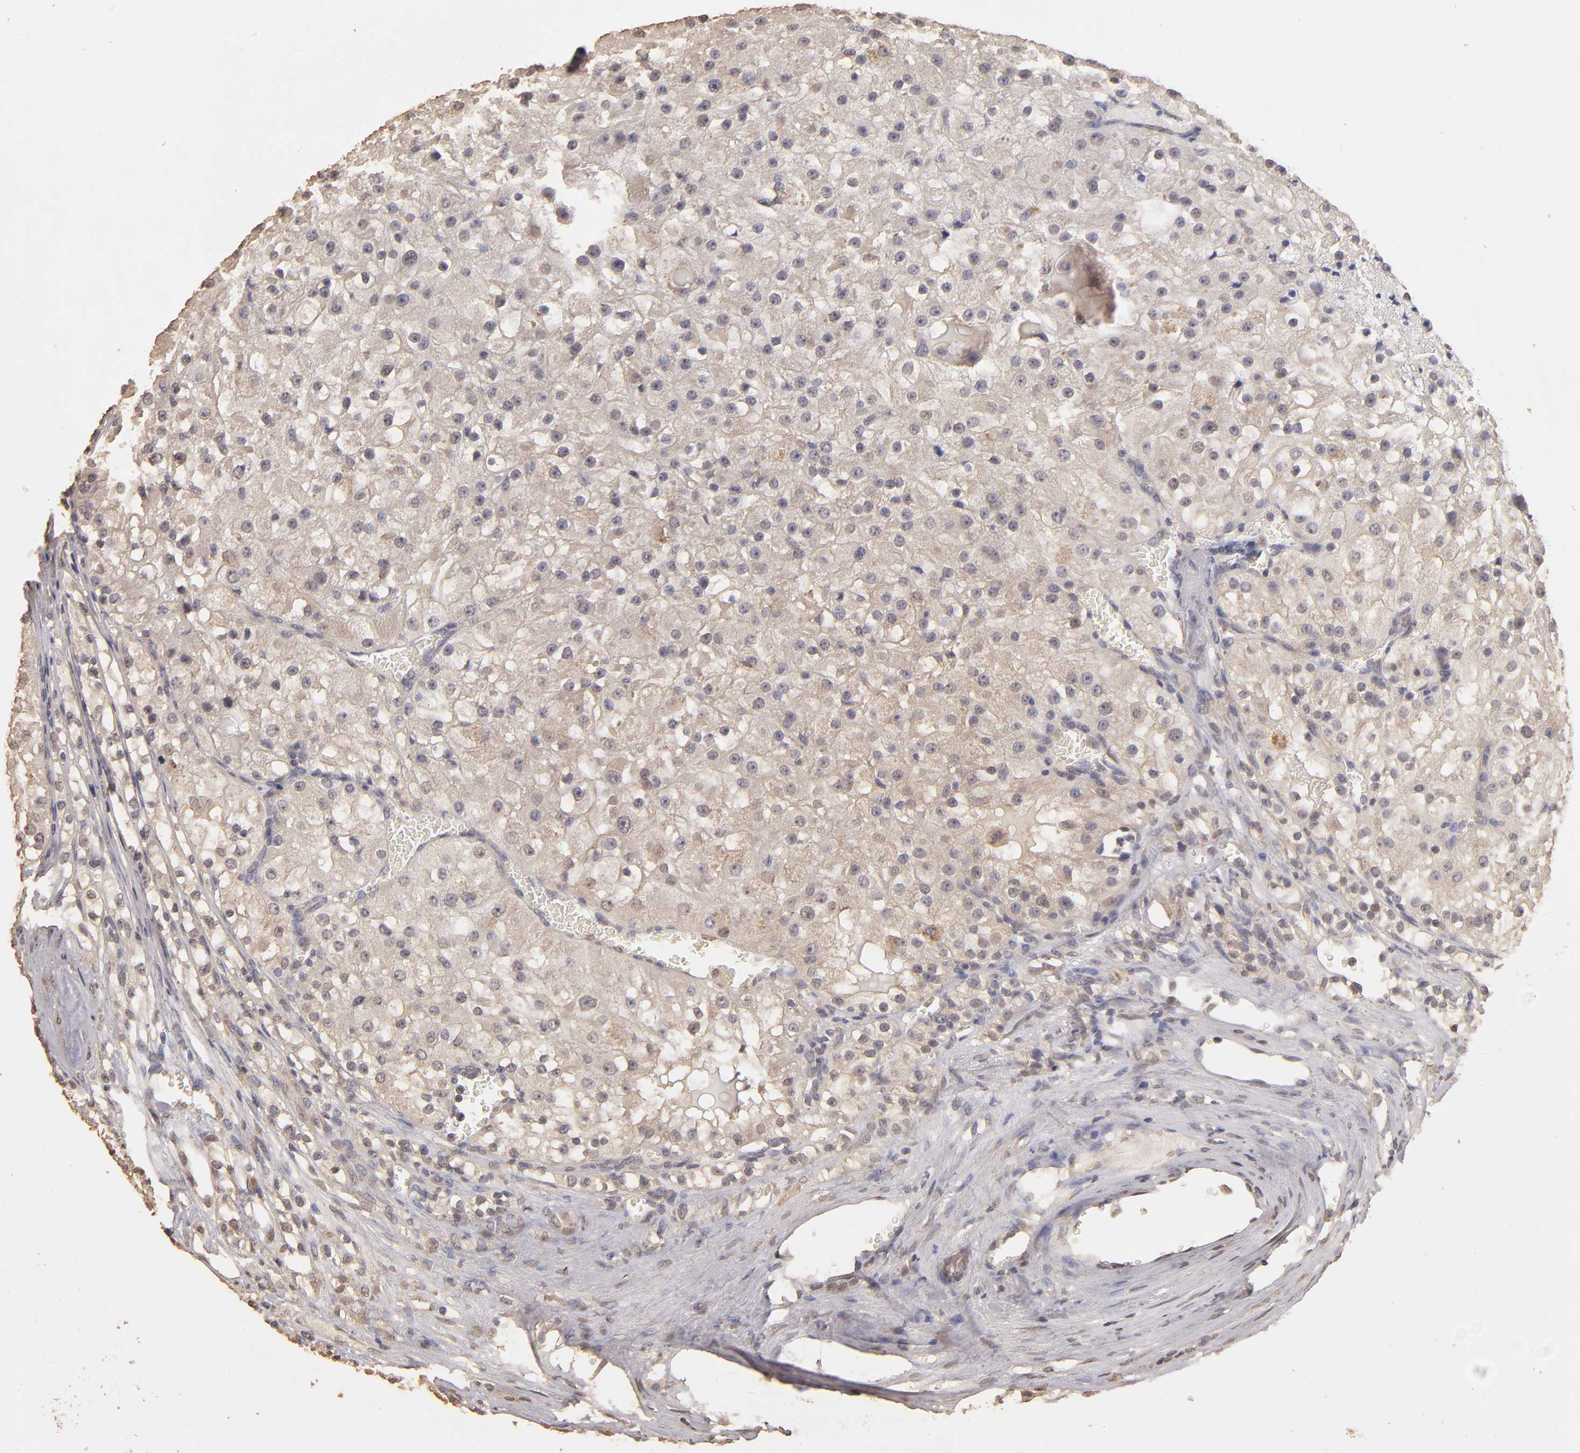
{"staining": {"intensity": "weak", "quantity": ">75%", "location": "cytoplasmic/membranous"}, "tissue": "renal cancer", "cell_type": "Tumor cells", "image_type": "cancer", "snomed": [{"axis": "morphology", "description": "Adenocarcinoma, NOS"}, {"axis": "topography", "description": "Kidney"}], "caption": "Weak cytoplasmic/membranous positivity is identified in about >75% of tumor cells in renal adenocarcinoma. The protein is shown in brown color, while the nuclei are stained blue.", "gene": "OPHN1", "patient": {"sex": "female", "age": 74}}